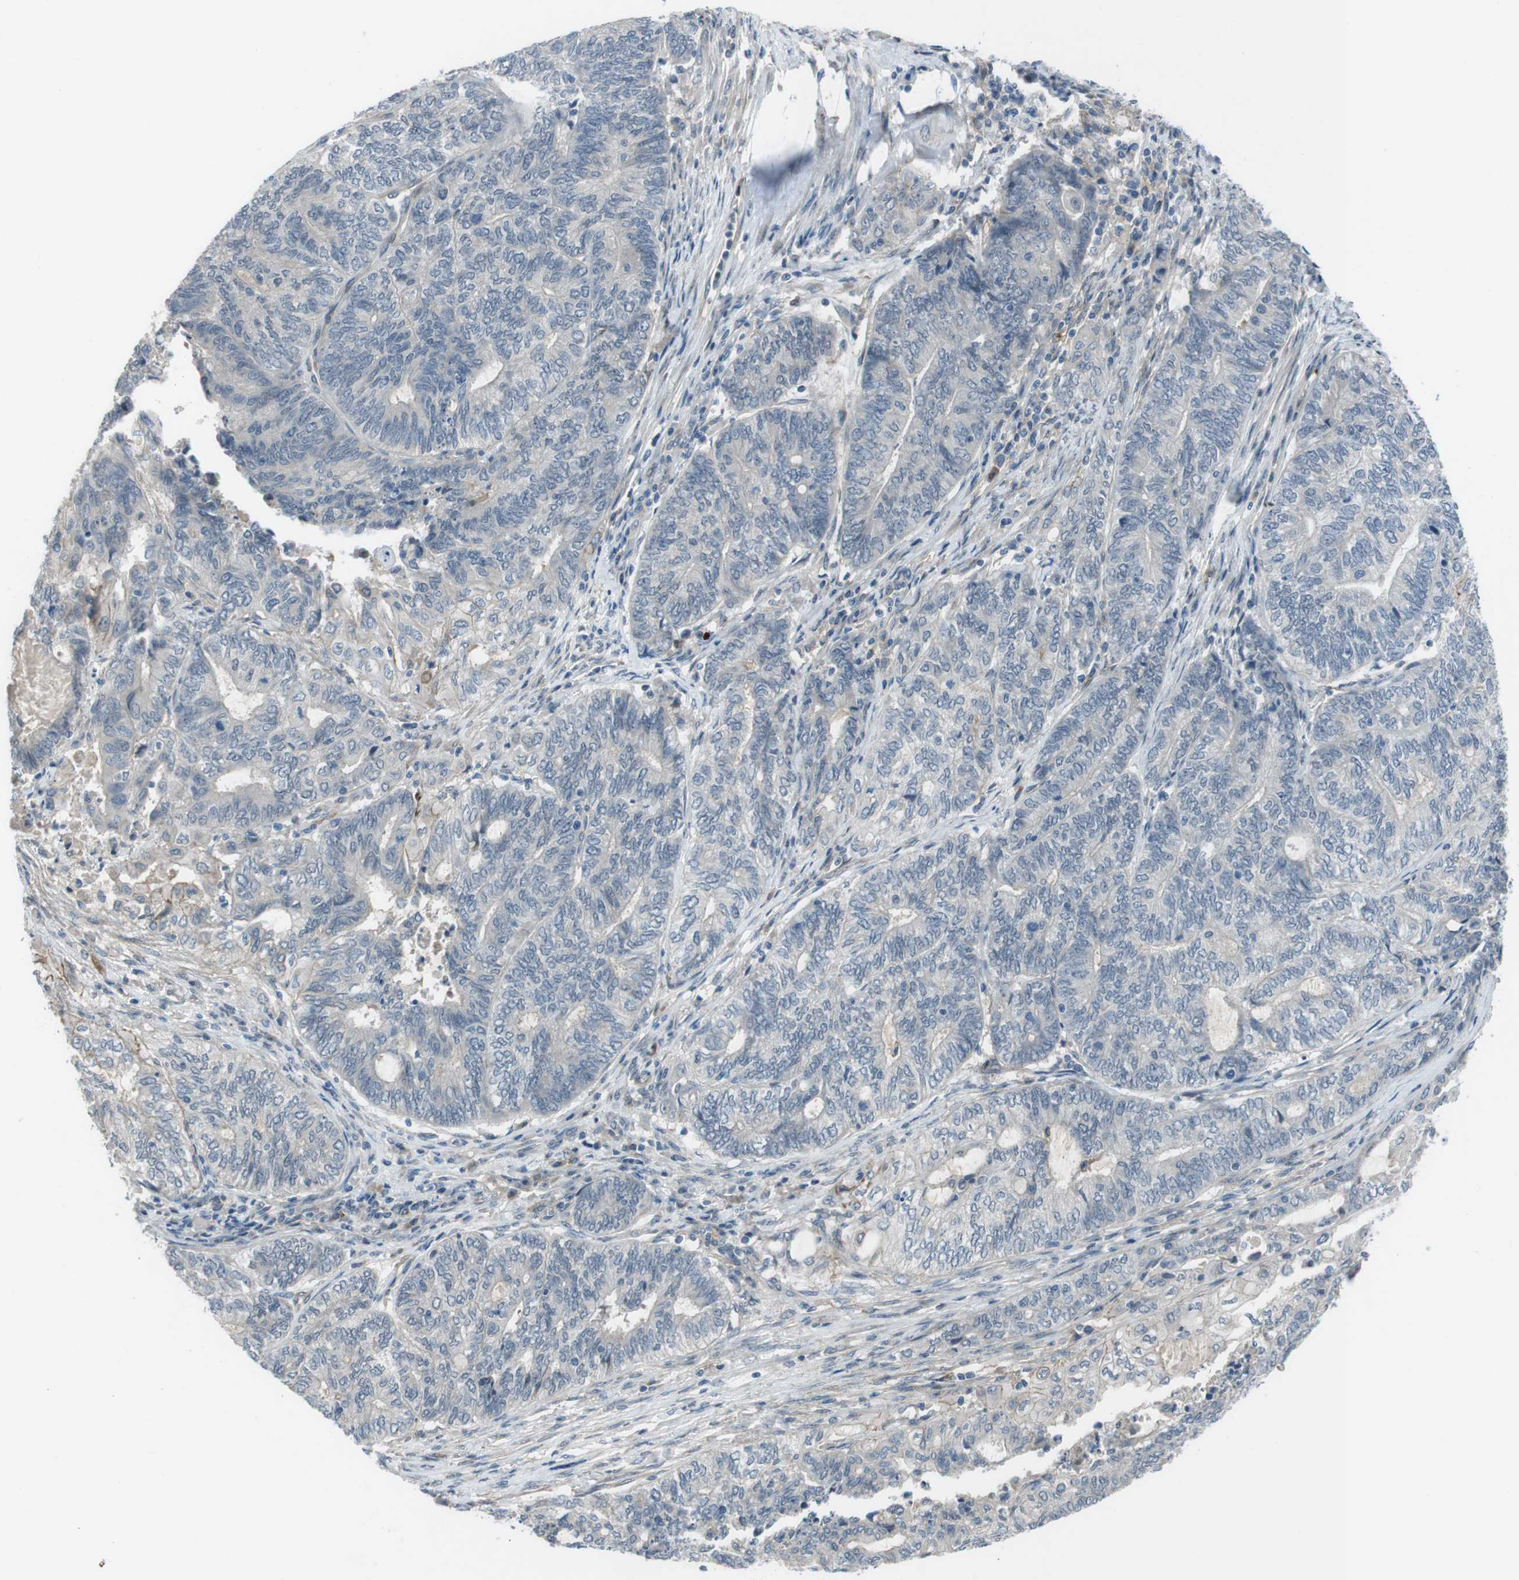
{"staining": {"intensity": "negative", "quantity": "none", "location": "none"}, "tissue": "endometrial cancer", "cell_type": "Tumor cells", "image_type": "cancer", "snomed": [{"axis": "morphology", "description": "Adenocarcinoma, NOS"}, {"axis": "topography", "description": "Uterus"}, {"axis": "topography", "description": "Endometrium"}], "caption": "This is a micrograph of immunohistochemistry staining of endometrial cancer (adenocarcinoma), which shows no positivity in tumor cells.", "gene": "ANK2", "patient": {"sex": "female", "age": 70}}